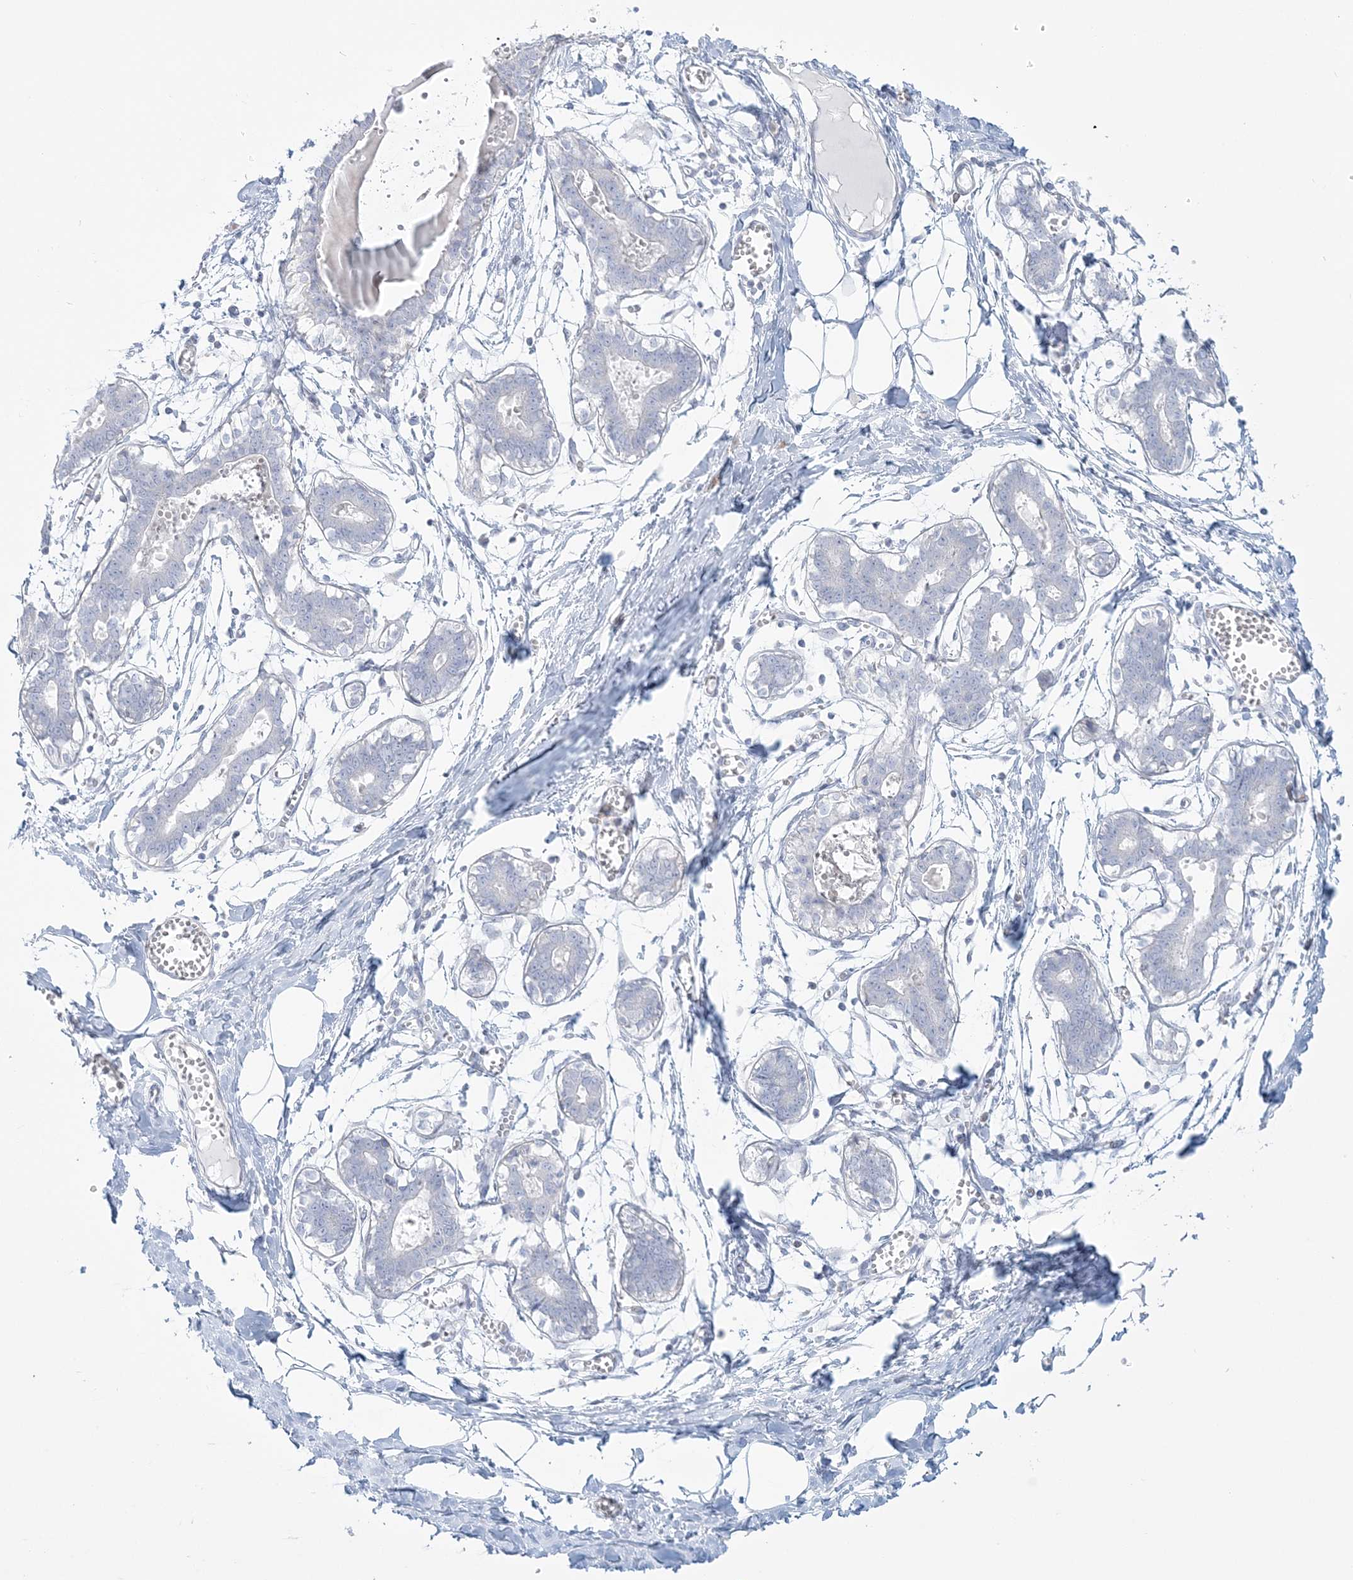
{"staining": {"intensity": "negative", "quantity": "none", "location": "none"}, "tissue": "breast", "cell_type": "Adipocytes", "image_type": "normal", "snomed": [{"axis": "morphology", "description": "Normal tissue, NOS"}, {"axis": "topography", "description": "Breast"}], "caption": "DAB (3,3'-diaminobenzidine) immunohistochemical staining of benign human breast demonstrates no significant staining in adipocytes.", "gene": "ADGB", "patient": {"sex": "female", "age": 27}}